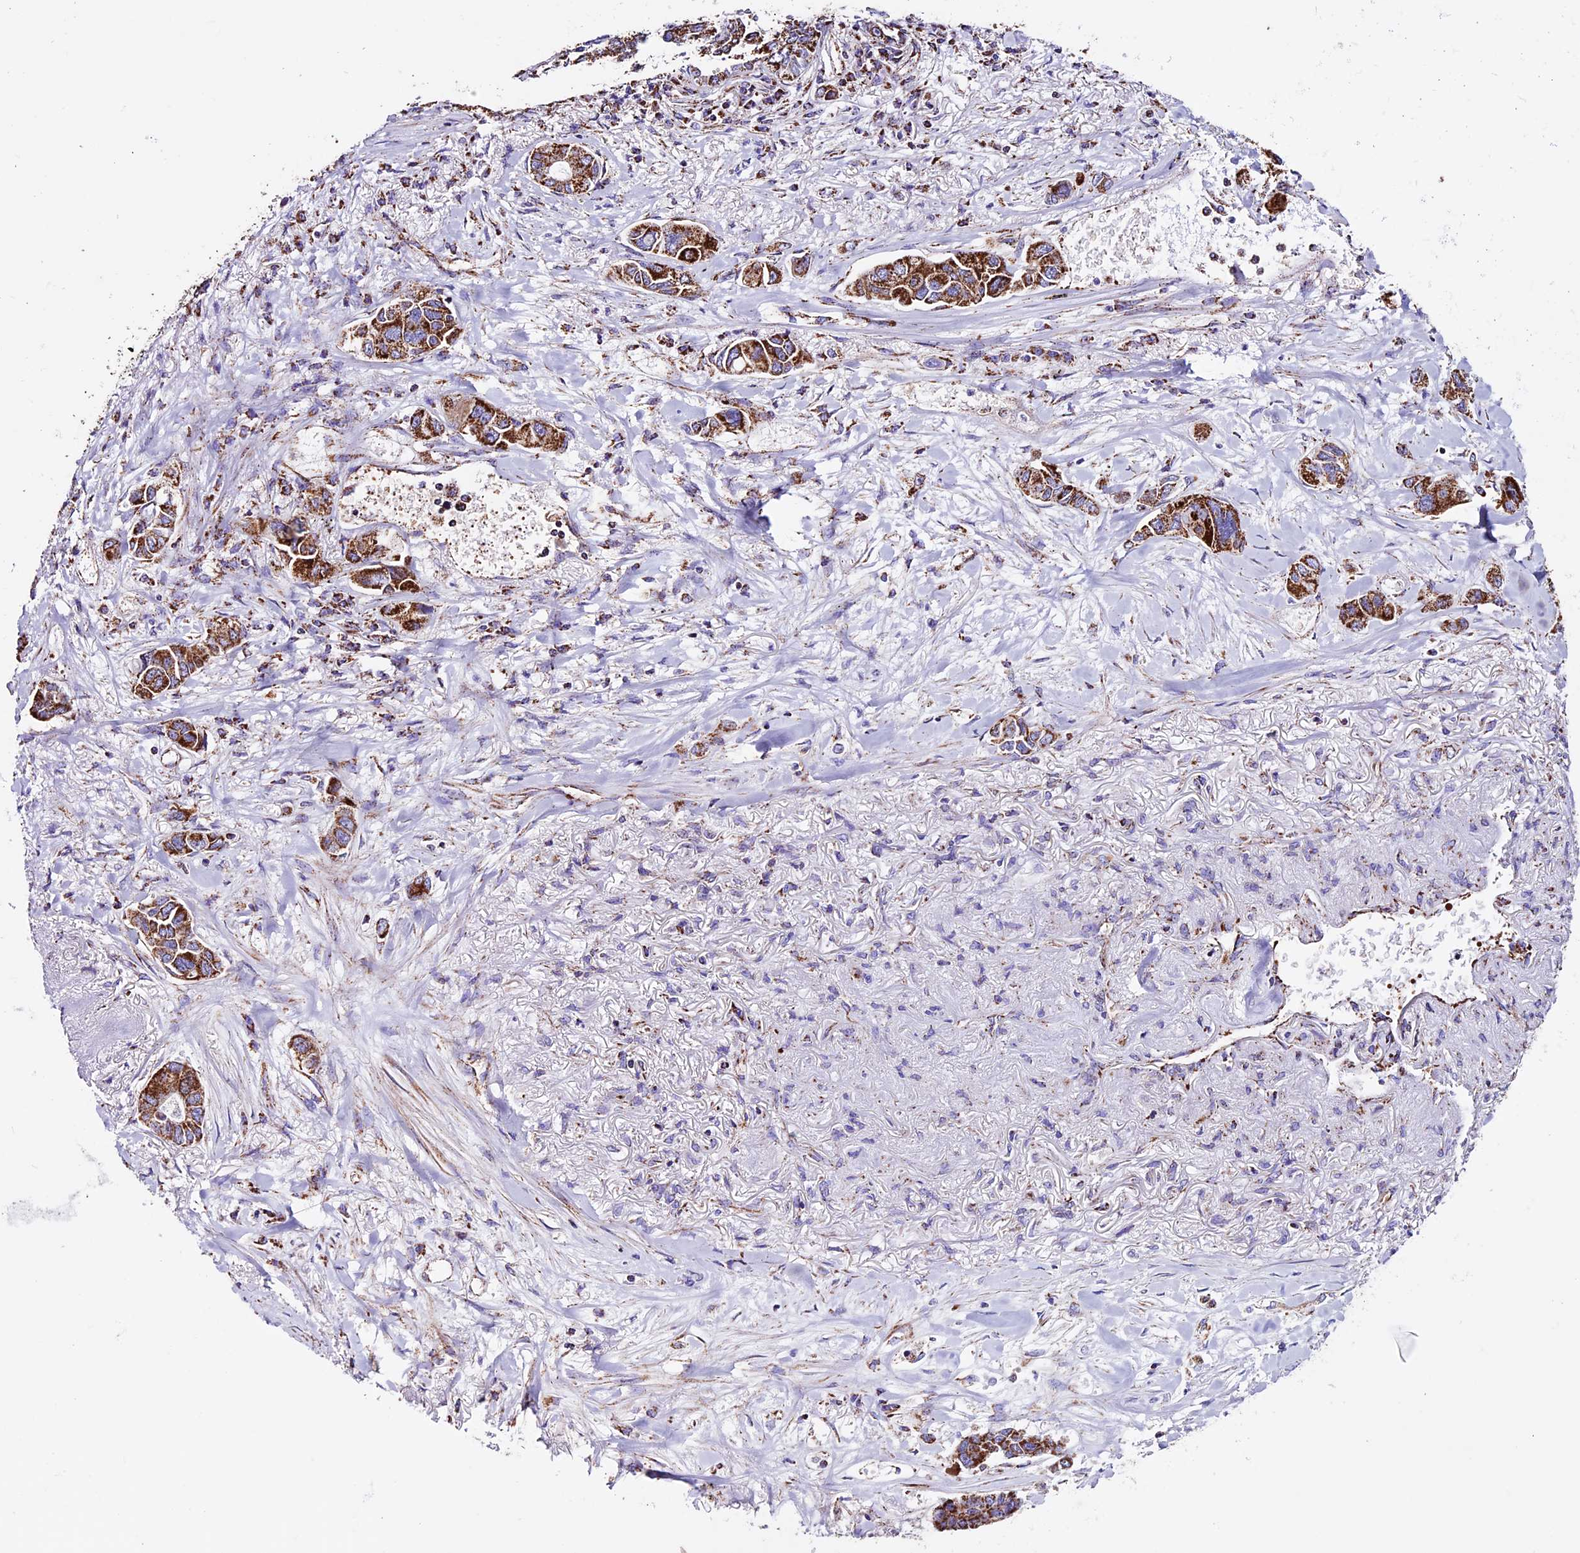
{"staining": {"intensity": "strong", "quantity": ">75%", "location": "cytoplasmic/membranous"}, "tissue": "lung cancer", "cell_type": "Tumor cells", "image_type": "cancer", "snomed": [{"axis": "morphology", "description": "Adenocarcinoma, NOS"}, {"axis": "topography", "description": "Lung"}], "caption": "Immunohistochemical staining of human adenocarcinoma (lung) shows high levels of strong cytoplasmic/membranous protein expression in about >75% of tumor cells. (DAB (3,3'-diaminobenzidine) = brown stain, brightfield microscopy at high magnification).", "gene": "CX3CL1", "patient": {"sex": "male", "age": 49}}